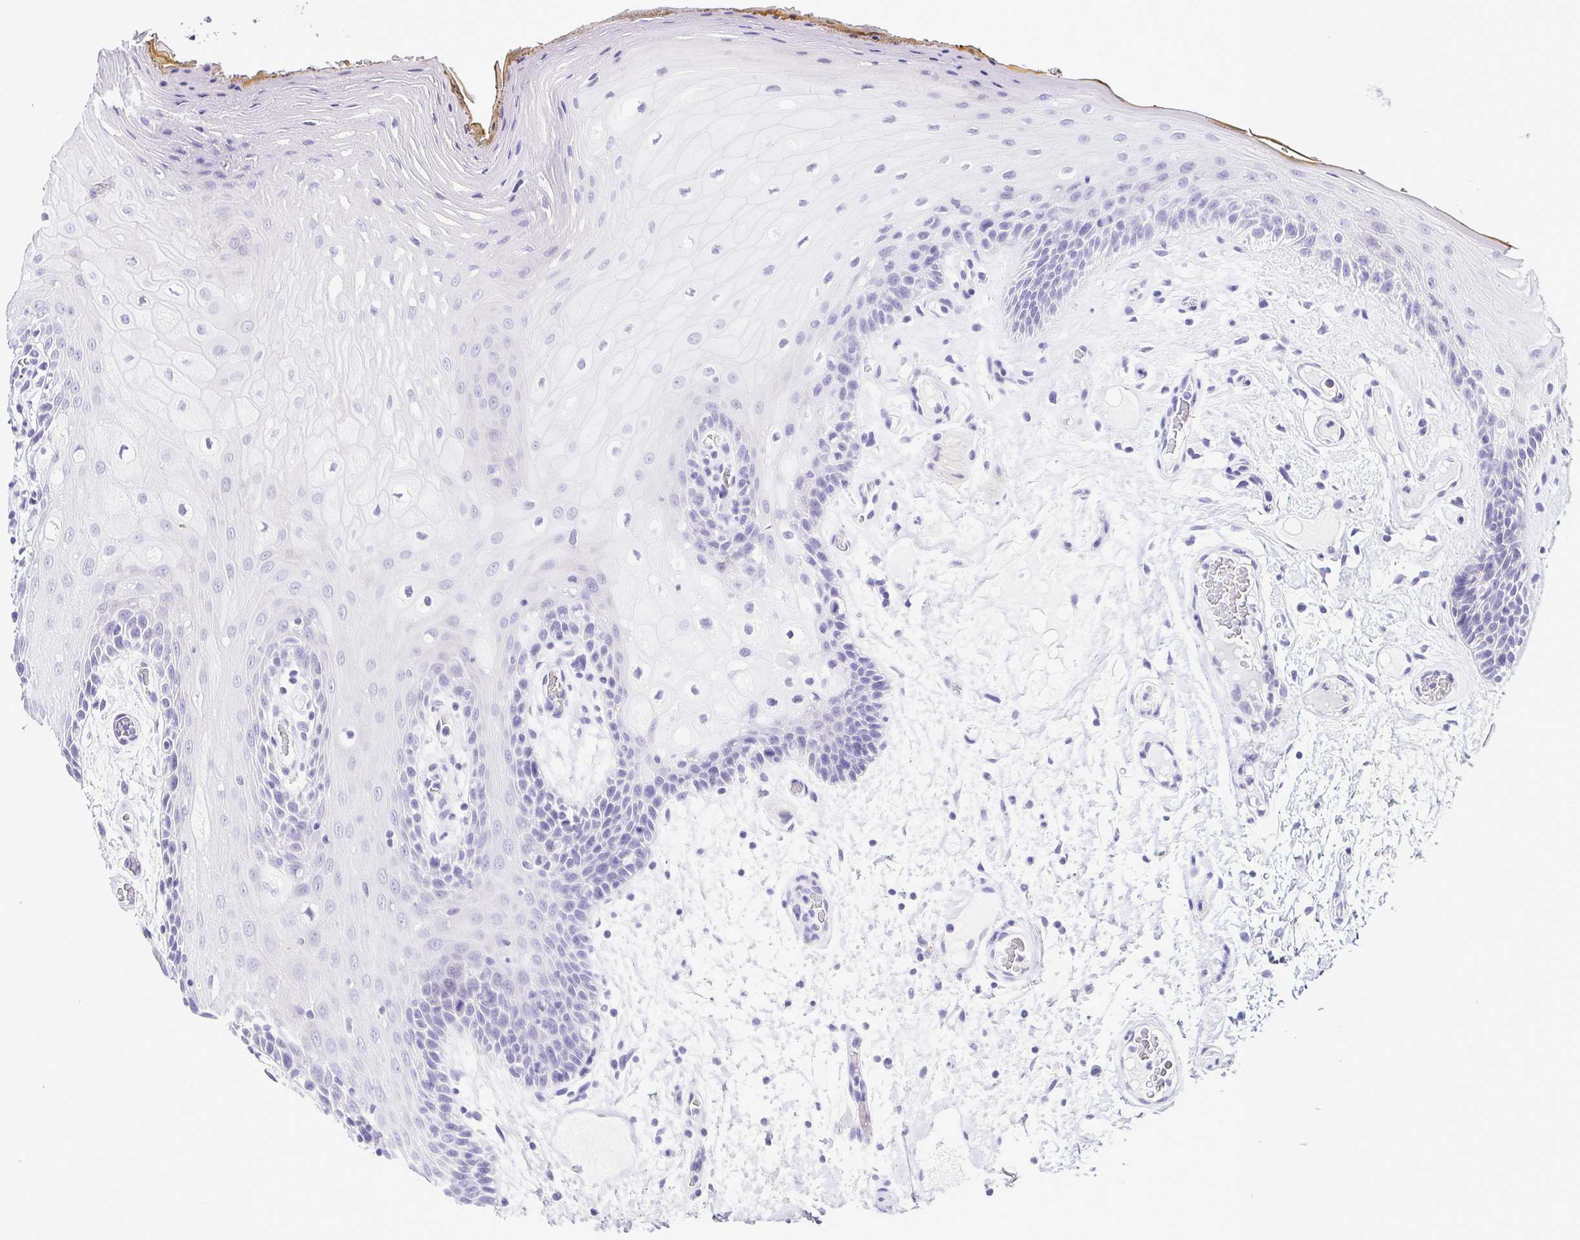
{"staining": {"intensity": "negative", "quantity": "none", "location": "none"}, "tissue": "oral mucosa", "cell_type": "Squamous epithelial cells", "image_type": "normal", "snomed": [{"axis": "morphology", "description": "Normal tissue, NOS"}, {"axis": "morphology", "description": "Squamous cell carcinoma, NOS"}, {"axis": "topography", "description": "Oral tissue"}, {"axis": "topography", "description": "Head-Neck"}], "caption": "This is an immunohistochemistry photomicrograph of unremarkable oral mucosa. There is no positivity in squamous epithelial cells.", "gene": "GPR182", "patient": {"sex": "male", "age": 52}}